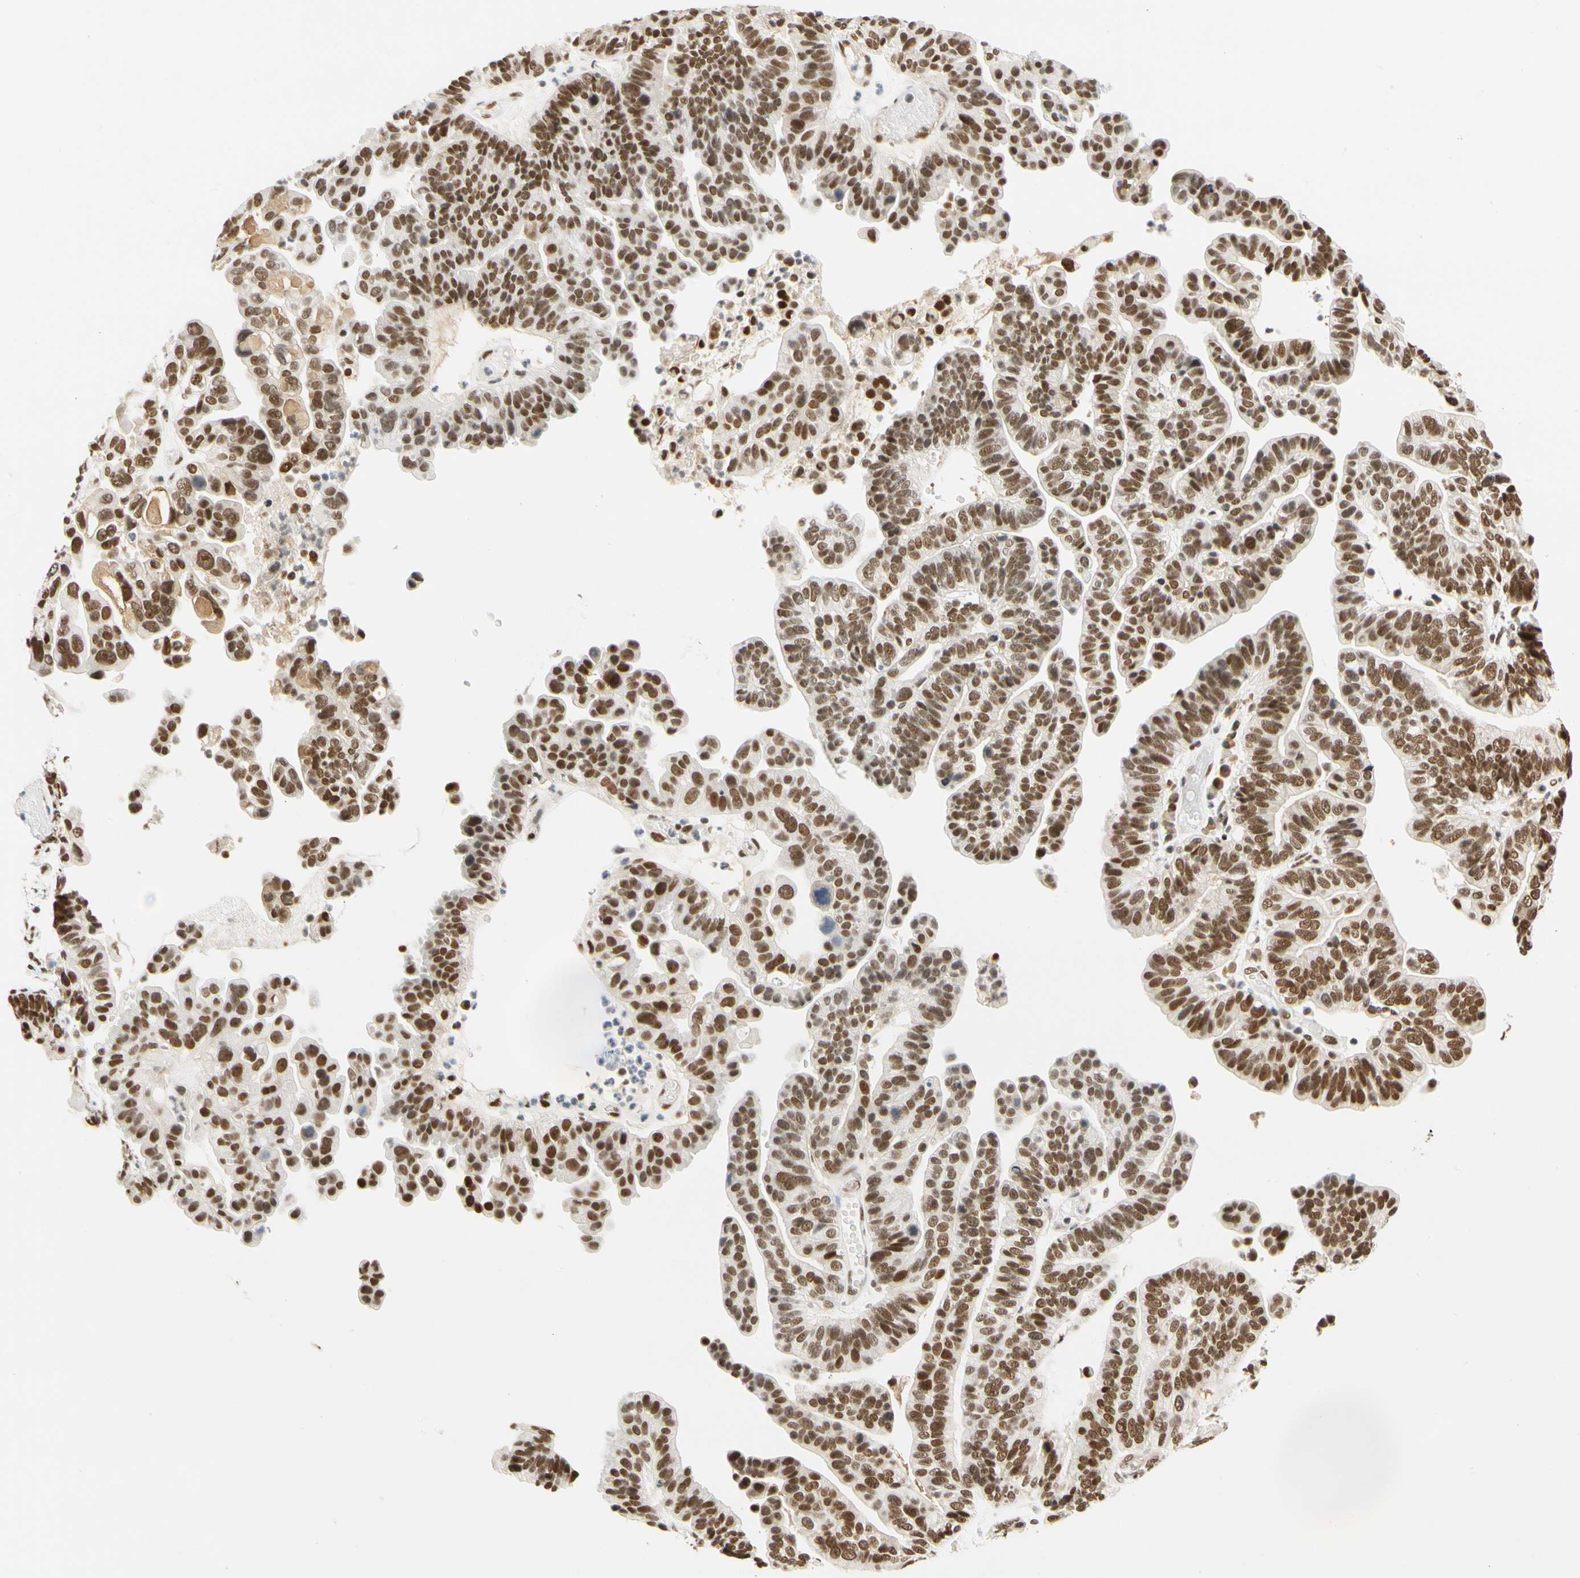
{"staining": {"intensity": "strong", "quantity": ">75%", "location": "nuclear"}, "tissue": "ovarian cancer", "cell_type": "Tumor cells", "image_type": "cancer", "snomed": [{"axis": "morphology", "description": "Cystadenocarcinoma, serous, NOS"}, {"axis": "topography", "description": "Ovary"}], "caption": "Immunohistochemistry (IHC) image of neoplastic tissue: human serous cystadenocarcinoma (ovarian) stained using immunohistochemistry (IHC) displays high levels of strong protein expression localized specifically in the nuclear of tumor cells, appearing as a nuclear brown color.", "gene": "ZSCAN16", "patient": {"sex": "female", "age": 56}}